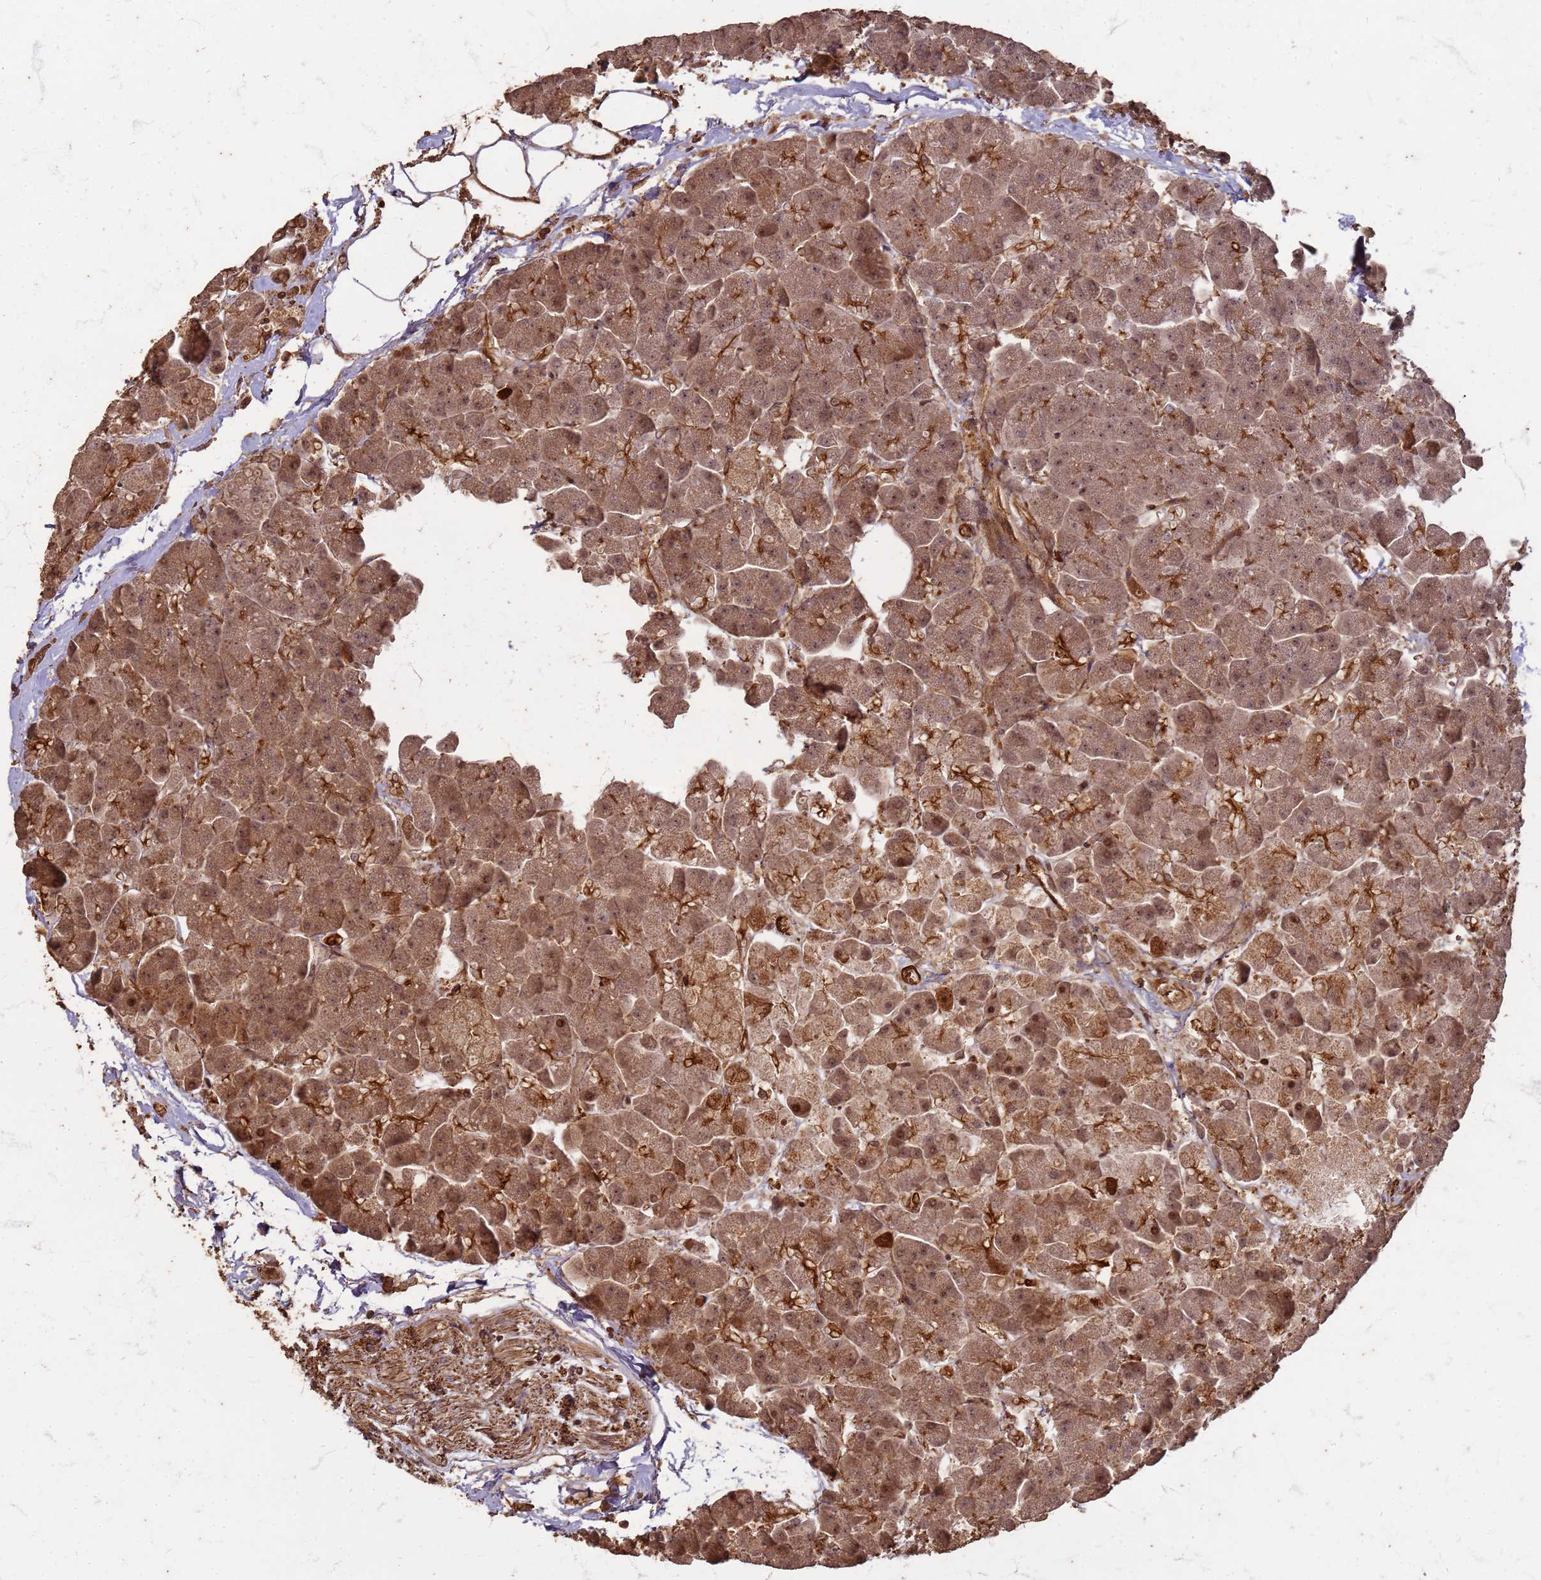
{"staining": {"intensity": "moderate", "quantity": ">75%", "location": "cytoplasmic/membranous,nuclear"}, "tissue": "pancreas", "cell_type": "Exocrine glandular cells", "image_type": "normal", "snomed": [{"axis": "morphology", "description": "Normal tissue, NOS"}, {"axis": "topography", "description": "Pancreas"}, {"axis": "topography", "description": "Peripheral nerve tissue"}], "caption": "The image reveals a brown stain indicating the presence of a protein in the cytoplasmic/membranous,nuclear of exocrine glandular cells in pancreas. (Brightfield microscopy of DAB IHC at high magnification).", "gene": "KIF26A", "patient": {"sex": "male", "age": 54}}